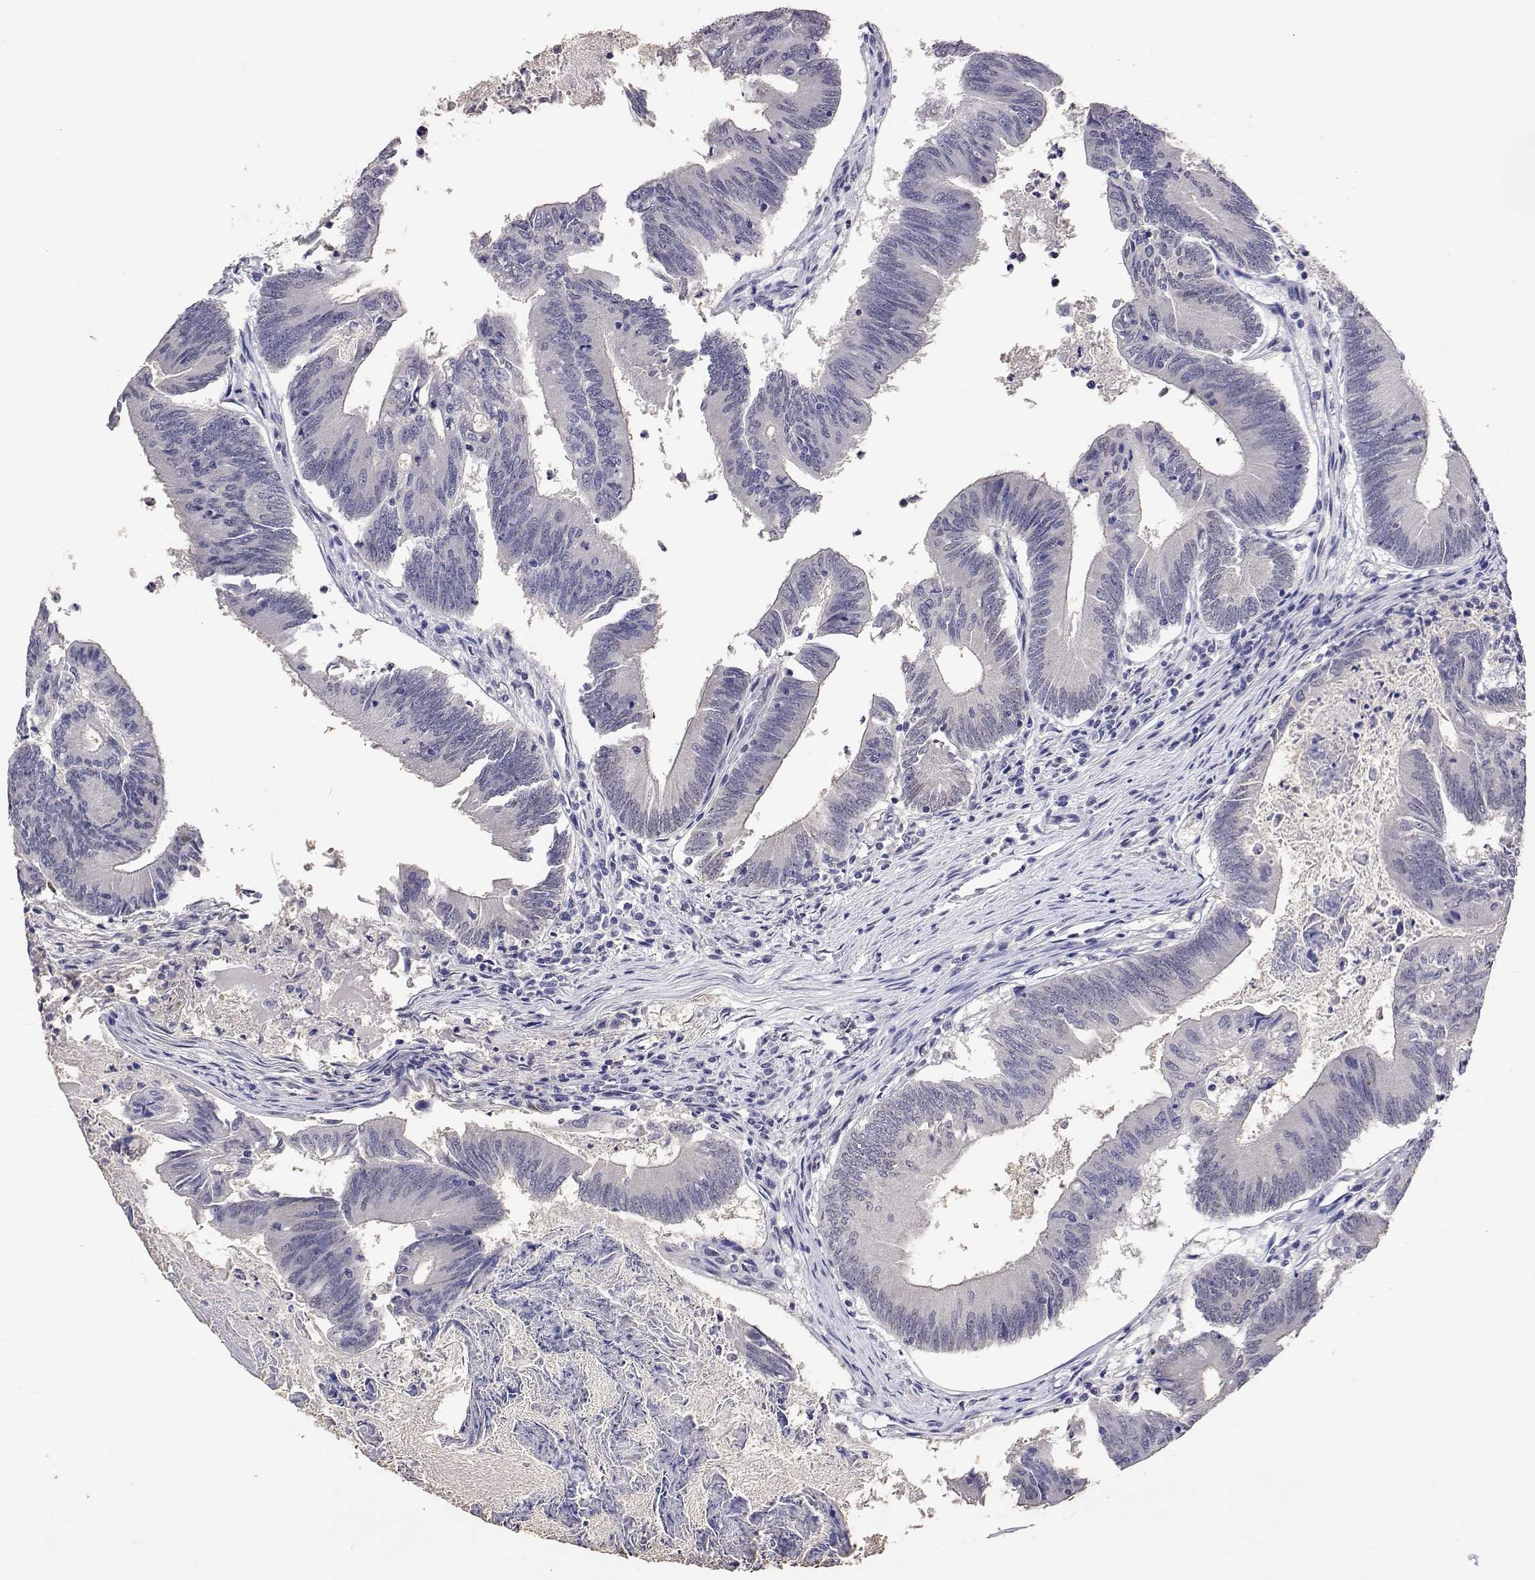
{"staining": {"intensity": "negative", "quantity": "none", "location": "none"}, "tissue": "colorectal cancer", "cell_type": "Tumor cells", "image_type": "cancer", "snomed": [{"axis": "morphology", "description": "Adenocarcinoma, NOS"}, {"axis": "topography", "description": "Colon"}], "caption": "Tumor cells show no significant positivity in colorectal cancer (adenocarcinoma). The staining was performed using DAB to visualize the protein expression in brown, while the nuclei were stained in blue with hematoxylin (Magnification: 20x).", "gene": "HNRNPA0", "patient": {"sex": "female", "age": 70}}